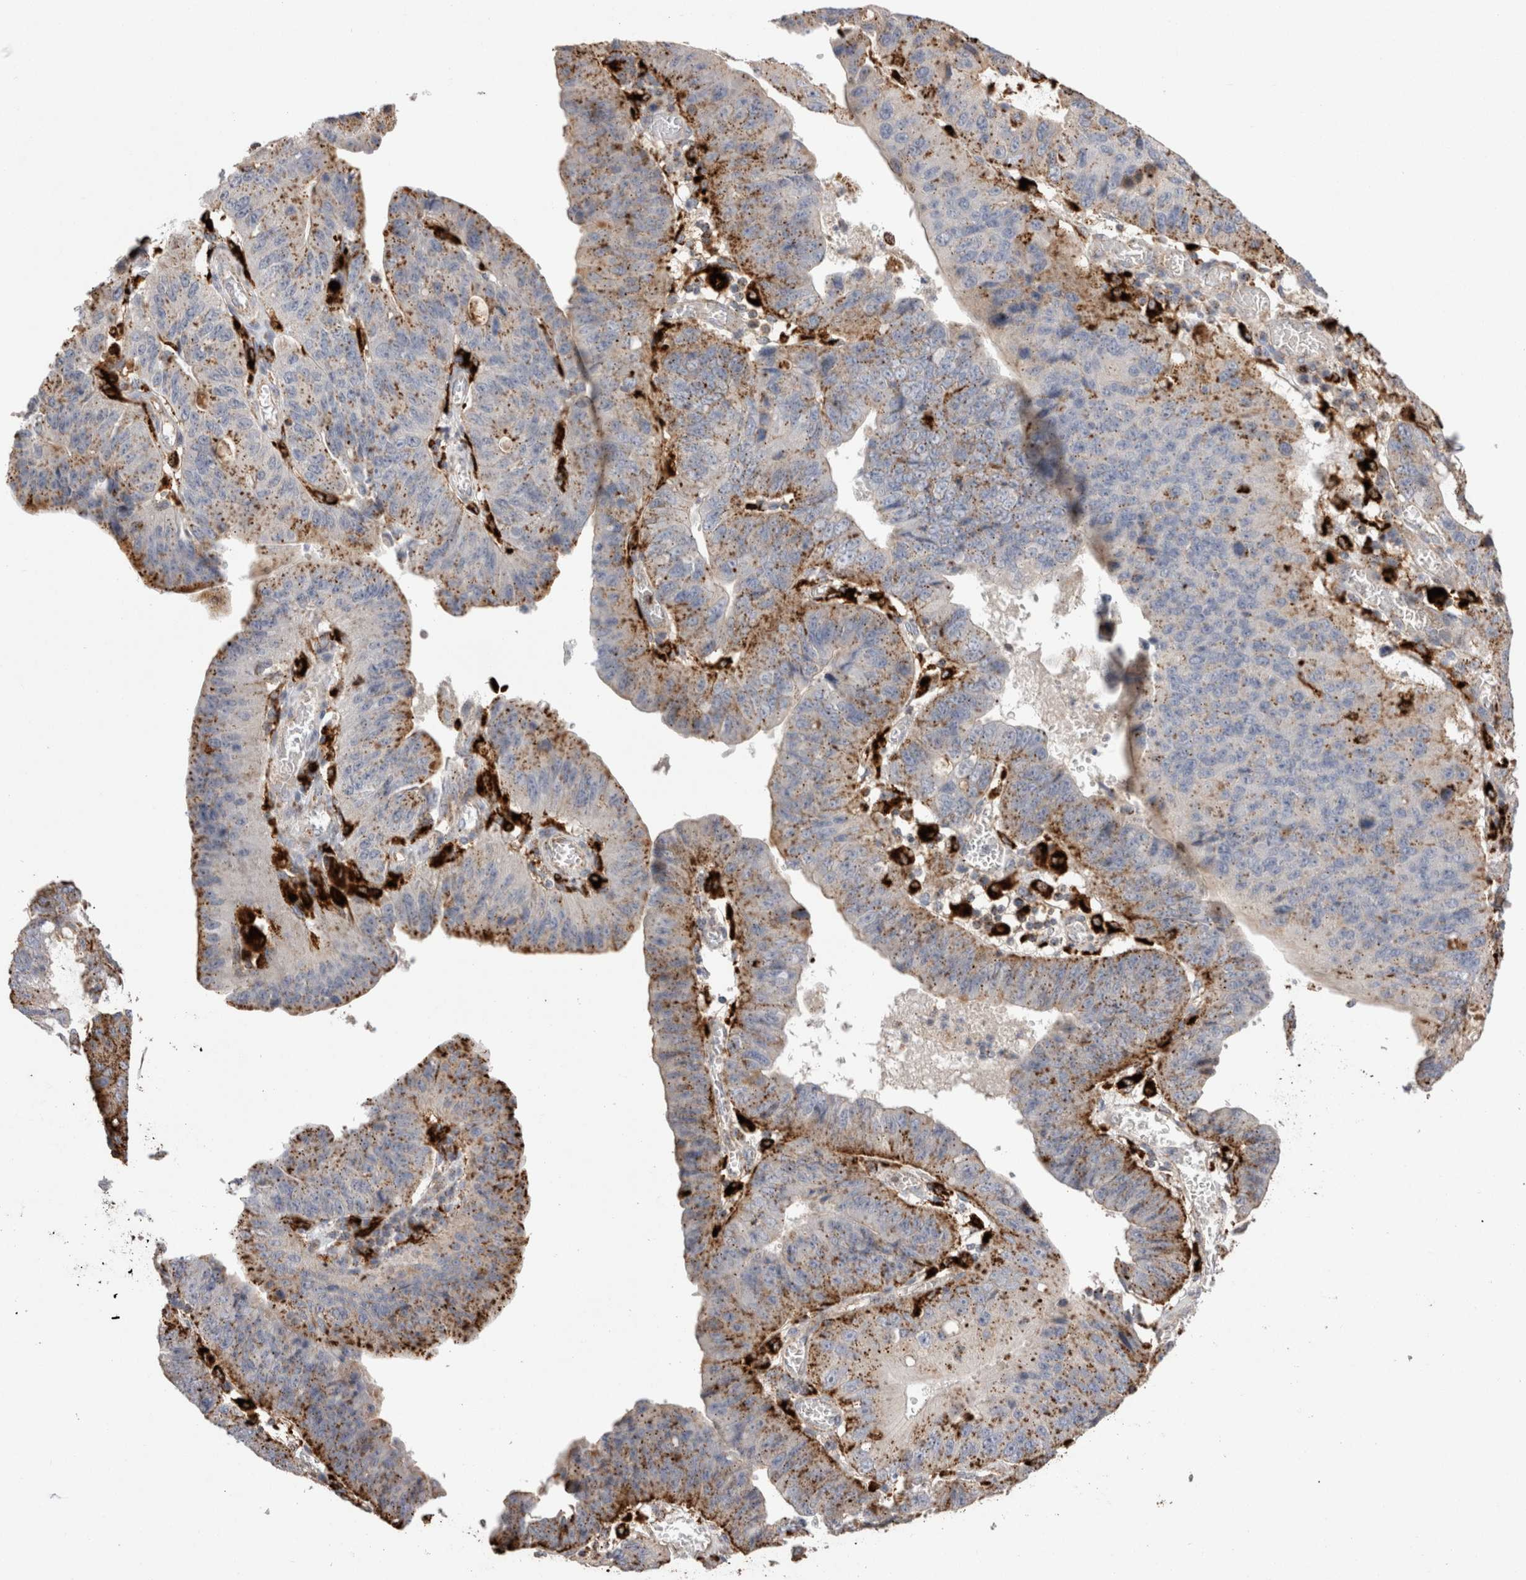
{"staining": {"intensity": "moderate", "quantity": ">75%", "location": "cytoplasmic/membranous"}, "tissue": "stomach cancer", "cell_type": "Tumor cells", "image_type": "cancer", "snomed": [{"axis": "morphology", "description": "Adenocarcinoma, NOS"}, {"axis": "topography", "description": "Stomach"}], "caption": "Tumor cells demonstrate medium levels of moderate cytoplasmic/membranous expression in about >75% of cells in human stomach adenocarcinoma.", "gene": "CTSA", "patient": {"sex": "male", "age": 59}}